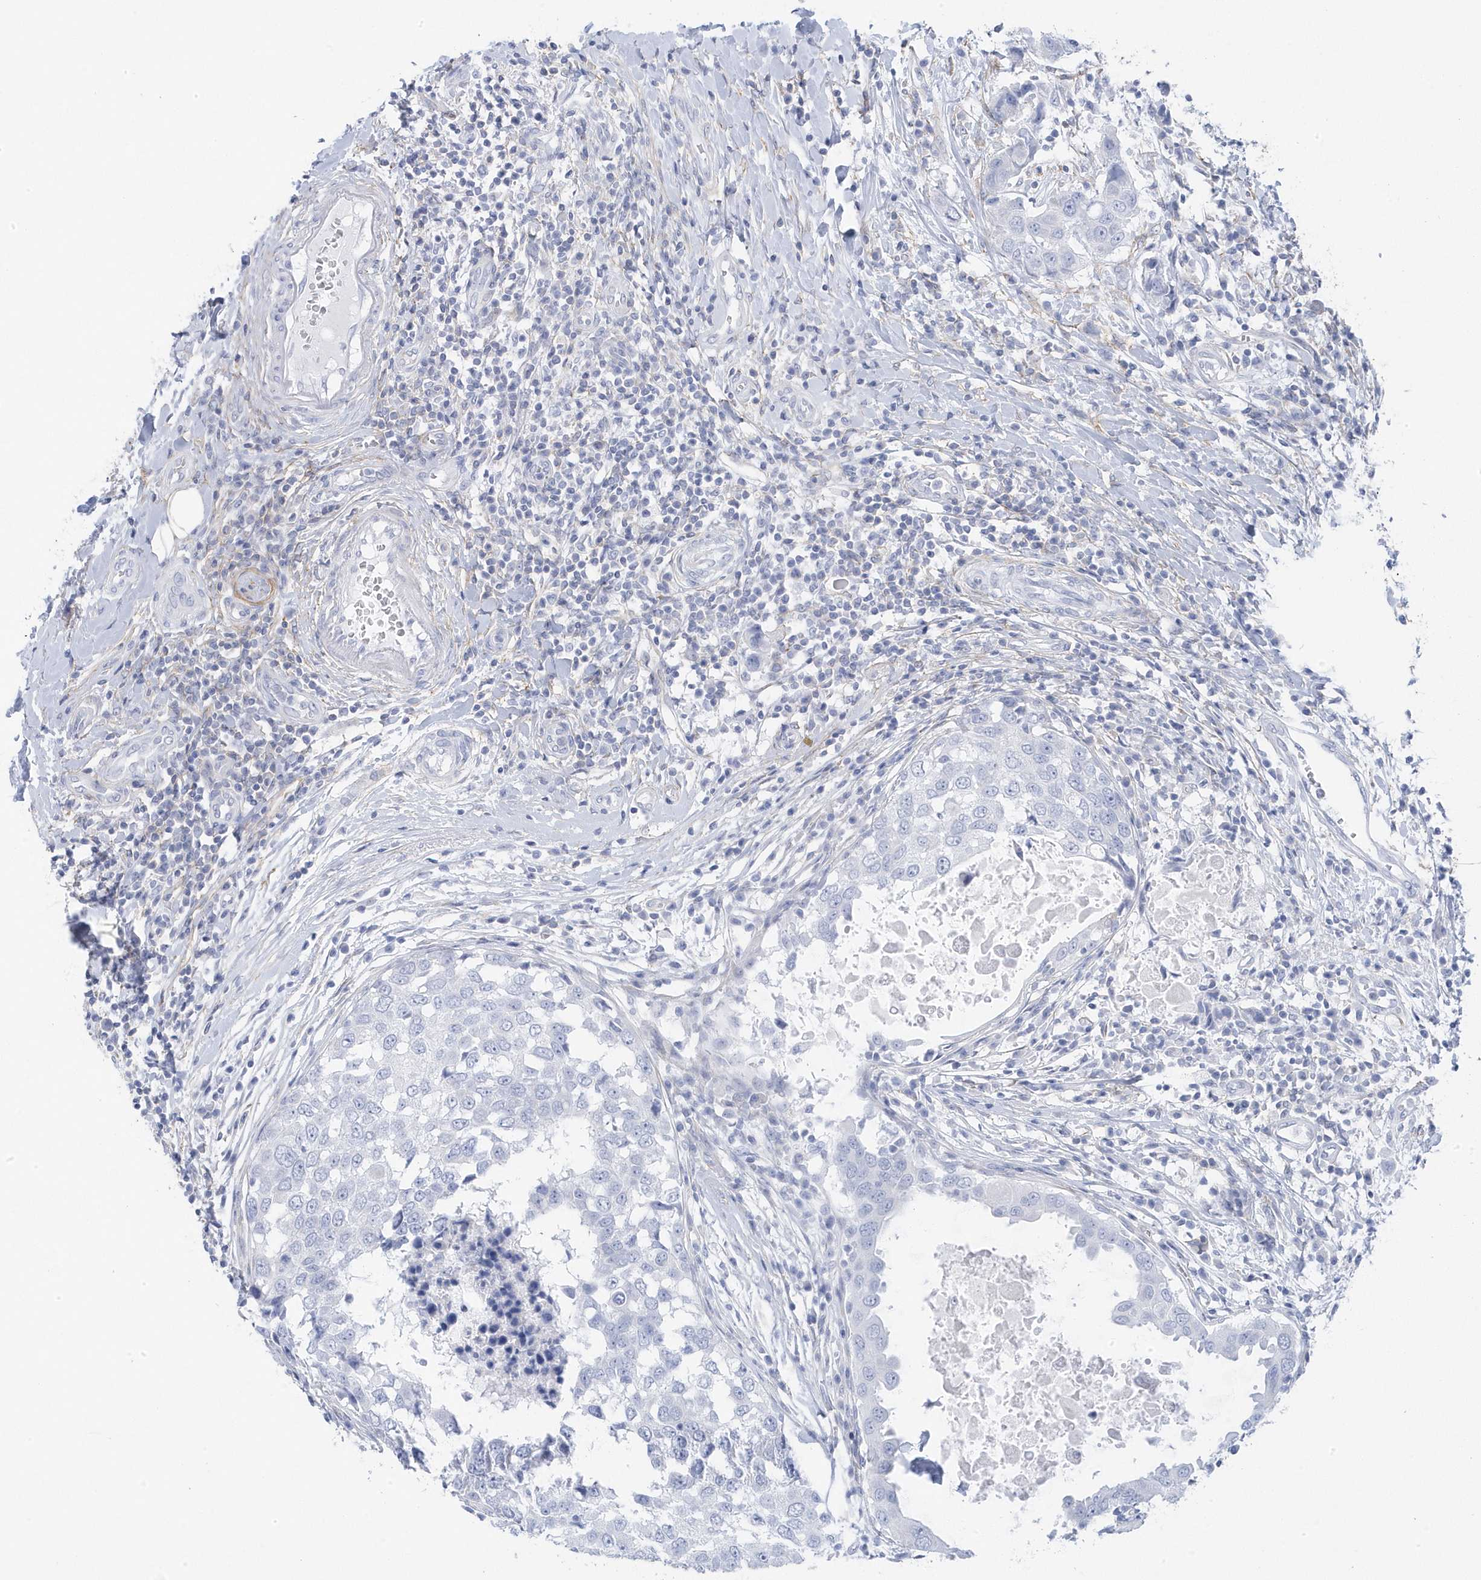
{"staining": {"intensity": "negative", "quantity": "none", "location": "none"}, "tissue": "breast cancer", "cell_type": "Tumor cells", "image_type": "cancer", "snomed": [{"axis": "morphology", "description": "Duct carcinoma"}, {"axis": "topography", "description": "Breast"}], "caption": "The image shows no significant positivity in tumor cells of breast cancer (intraductal carcinoma).", "gene": "ANAPC1", "patient": {"sex": "female", "age": 27}}